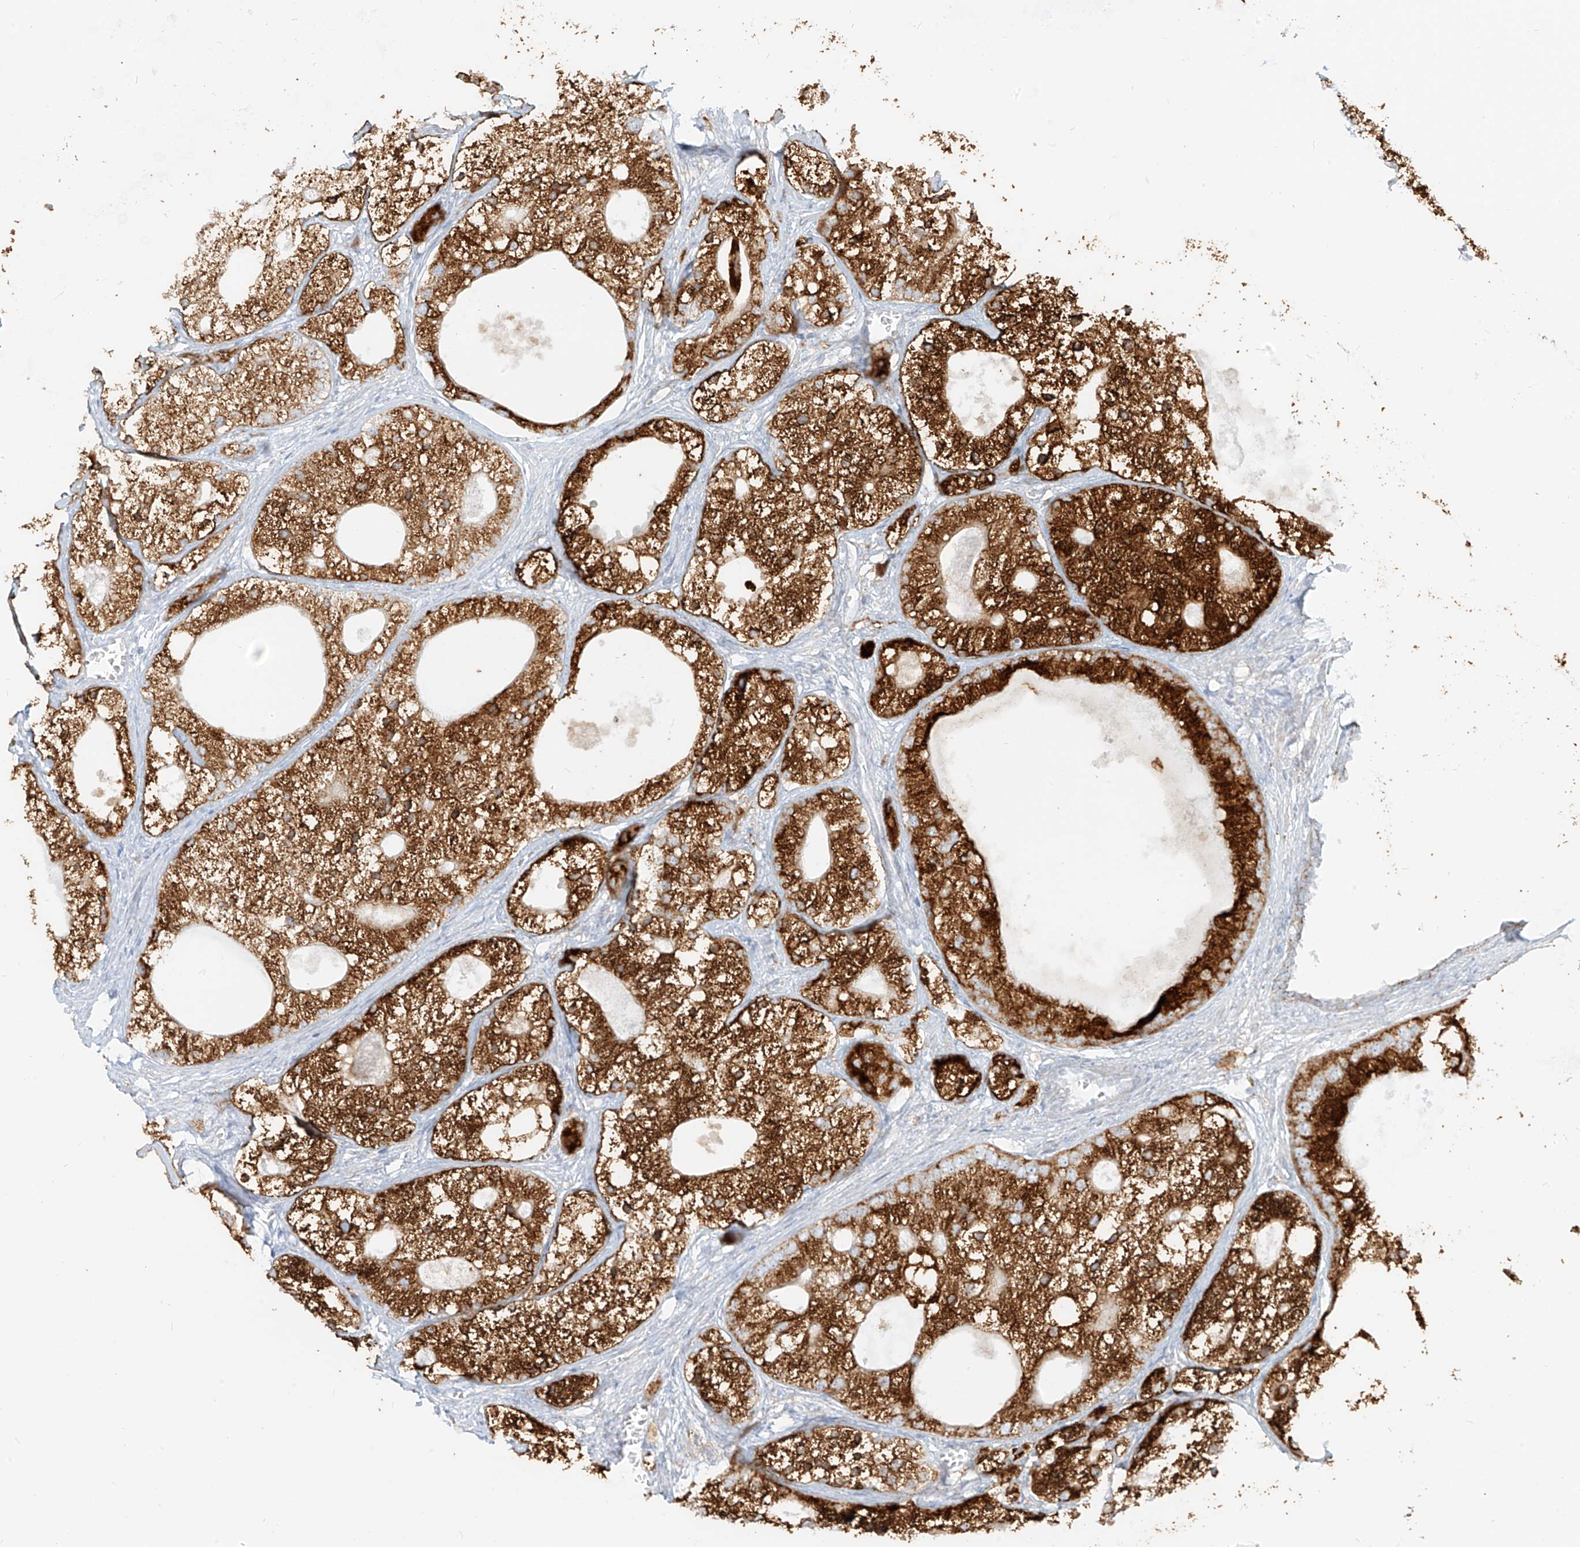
{"staining": {"intensity": "strong", "quantity": ">75%", "location": "cytoplasmic/membranous"}, "tissue": "prostate cancer", "cell_type": "Tumor cells", "image_type": "cancer", "snomed": [{"axis": "morphology", "description": "Adenocarcinoma, Low grade"}, {"axis": "topography", "description": "Prostate"}], "caption": "High-magnification brightfield microscopy of adenocarcinoma (low-grade) (prostate) stained with DAB (brown) and counterstained with hematoxylin (blue). tumor cells exhibit strong cytoplasmic/membranous positivity is present in approximately>75% of cells.", "gene": "SLC35F6", "patient": {"sex": "male", "age": 69}}